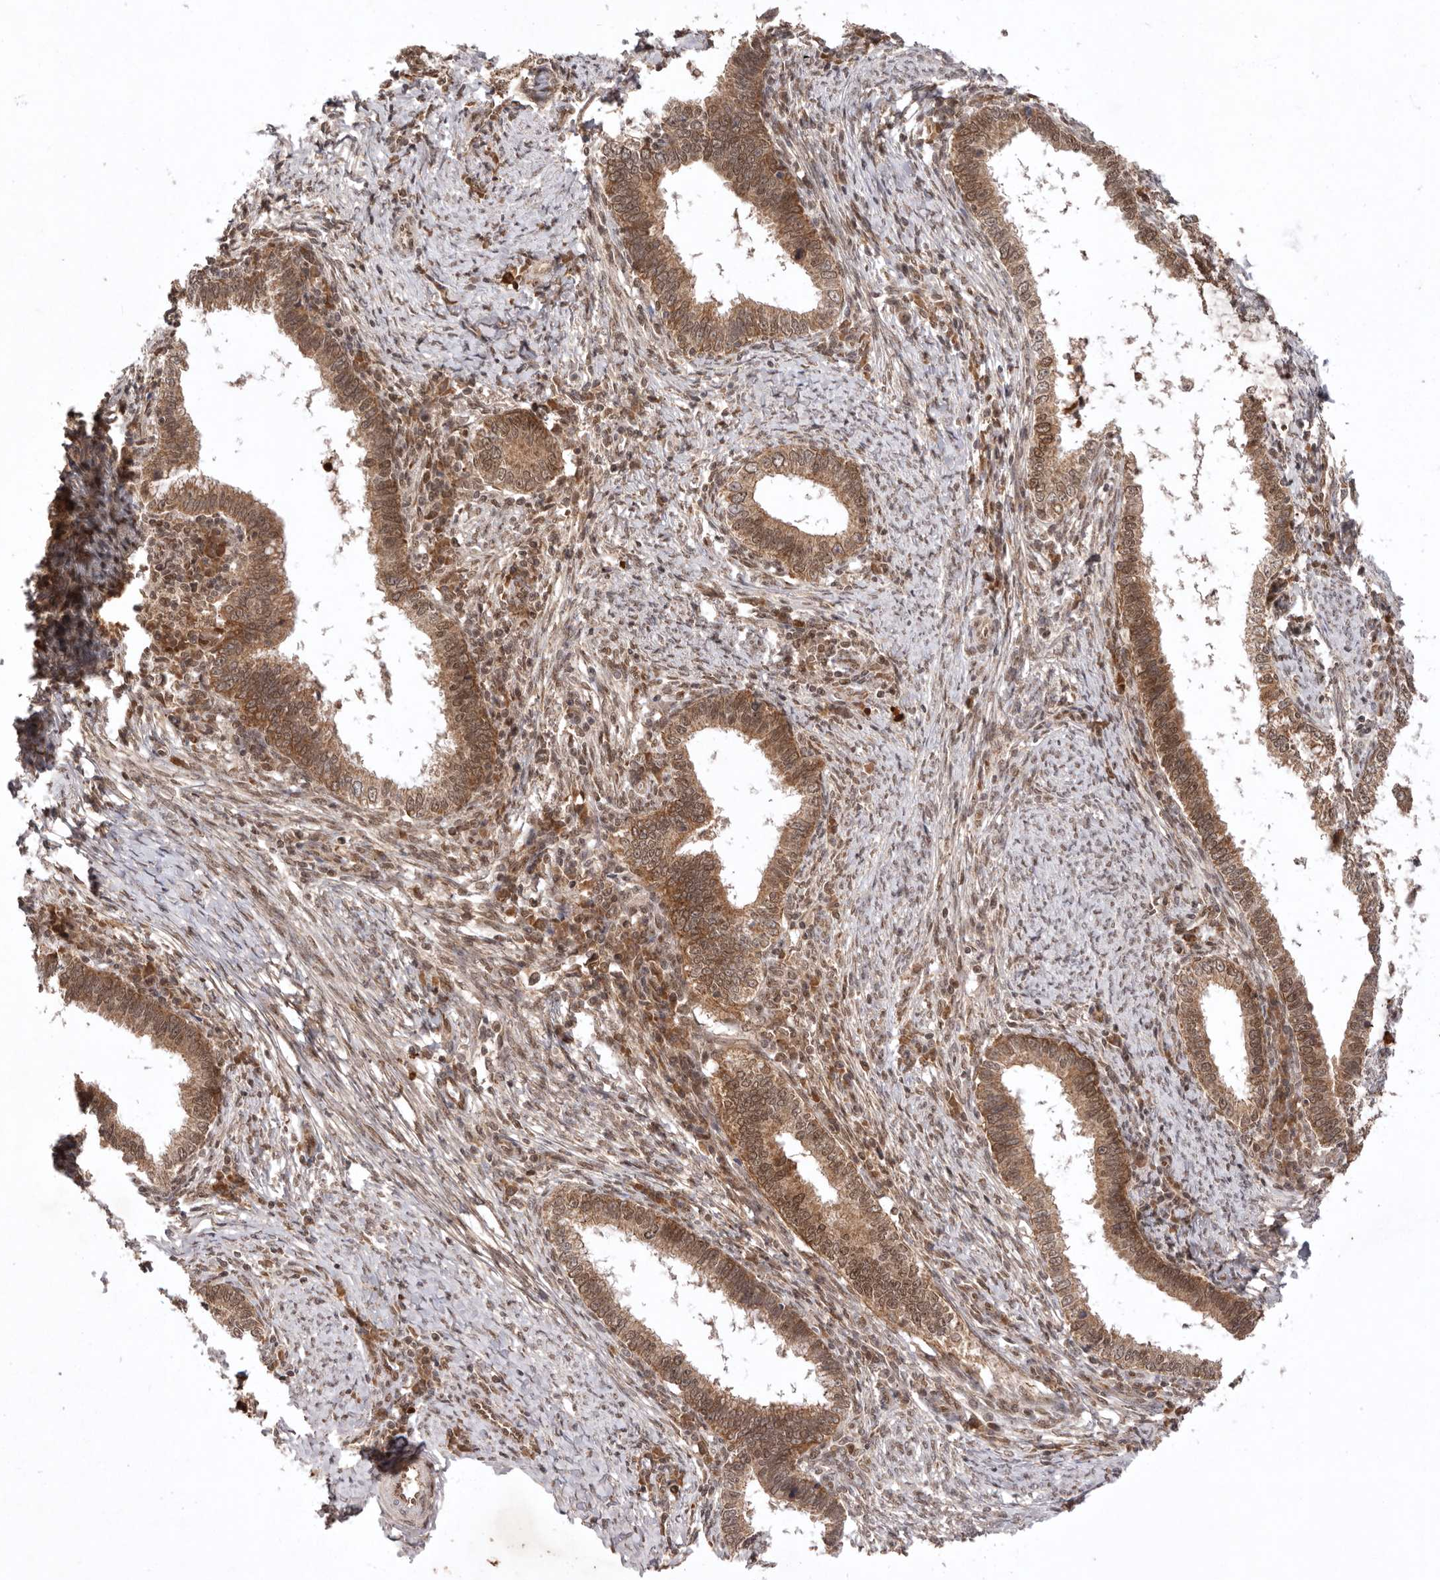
{"staining": {"intensity": "moderate", "quantity": ">75%", "location": "cytoplasmic/membranous,nuclear"}, "tissue": "cervical cancer", "cell_type": "Tumor cells", "image_type": "cancer", "snomed": [{"axis": "morphology", "description": "Adenocarcinoma, NOS"}, {"axis": "topography", "description": "Cervix"}], "caption": "Immunohistochemical staining of adenocarcinoma (cervical) reveals moderate cytoplasmic/membranous and nuclear protein staining in approximately >75% of tumor cells. The staining was performed using DAB (3,3'-diaminobenzidine) to visualize the protein expression in brown, while the nuclei were stained in blue with hematoxylin (Magnification: 20x).", "gene": "TARS2", "patient": {"sex": "female", "age": 36}}